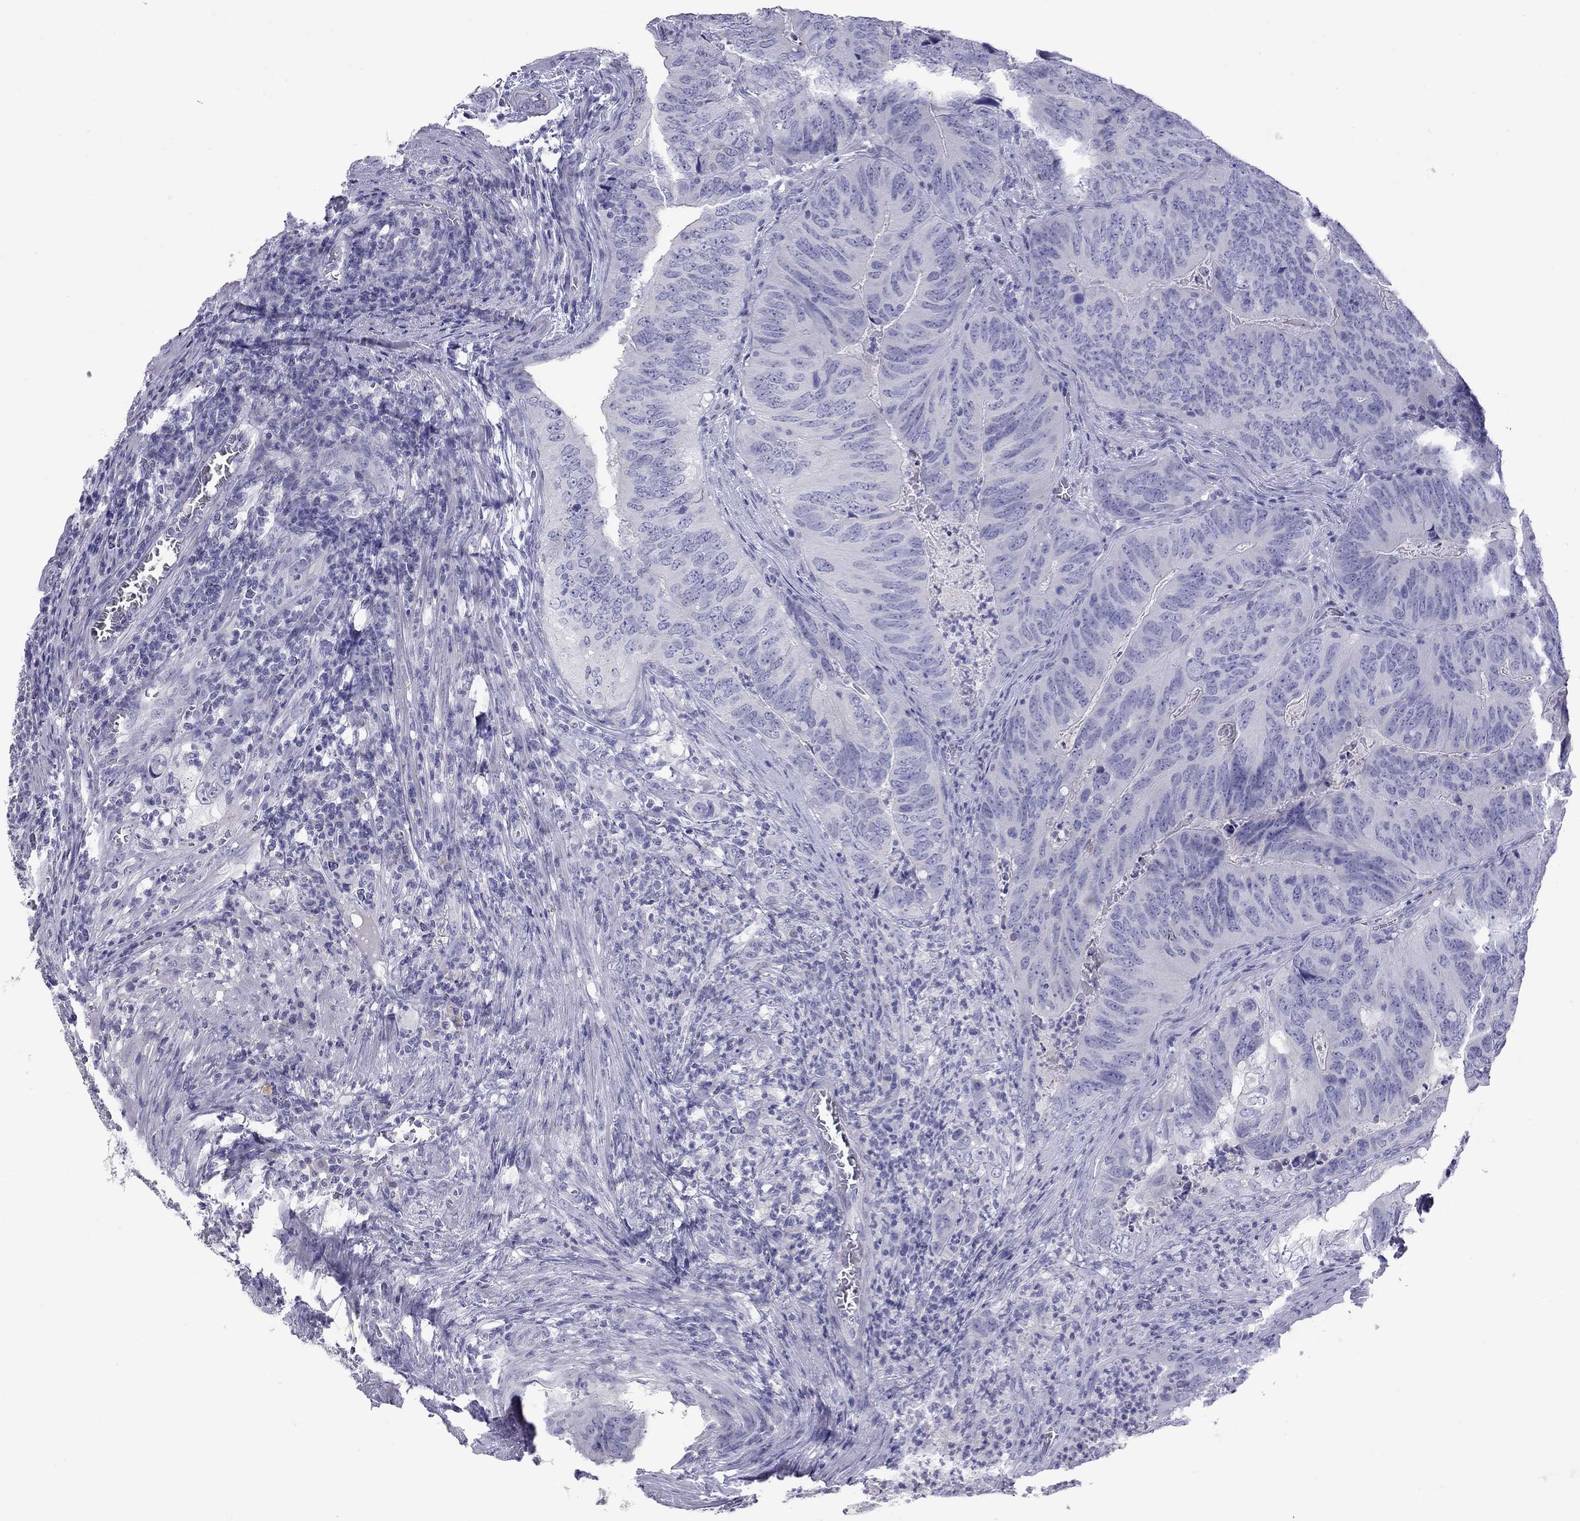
{"staining": {"intensity": "negative", "quantity": "none", "location": "none"}, "tissue": "colorectal cancer", "cell_type": "Tumor cells", "image_type": "cancer", "snomed": [{"axis": "morphology", "description": "Adenocarcinoma, NOS"}, {"axis": "topography", "description": "Colon"}], "caption": "Human colorectal cancer (adenocarcinoma) stained for a protein using immunohistochemistry shows no positivity in tumor cells.", "gene": "MUC16", "patient": {"sex": "male", "age": 79}}